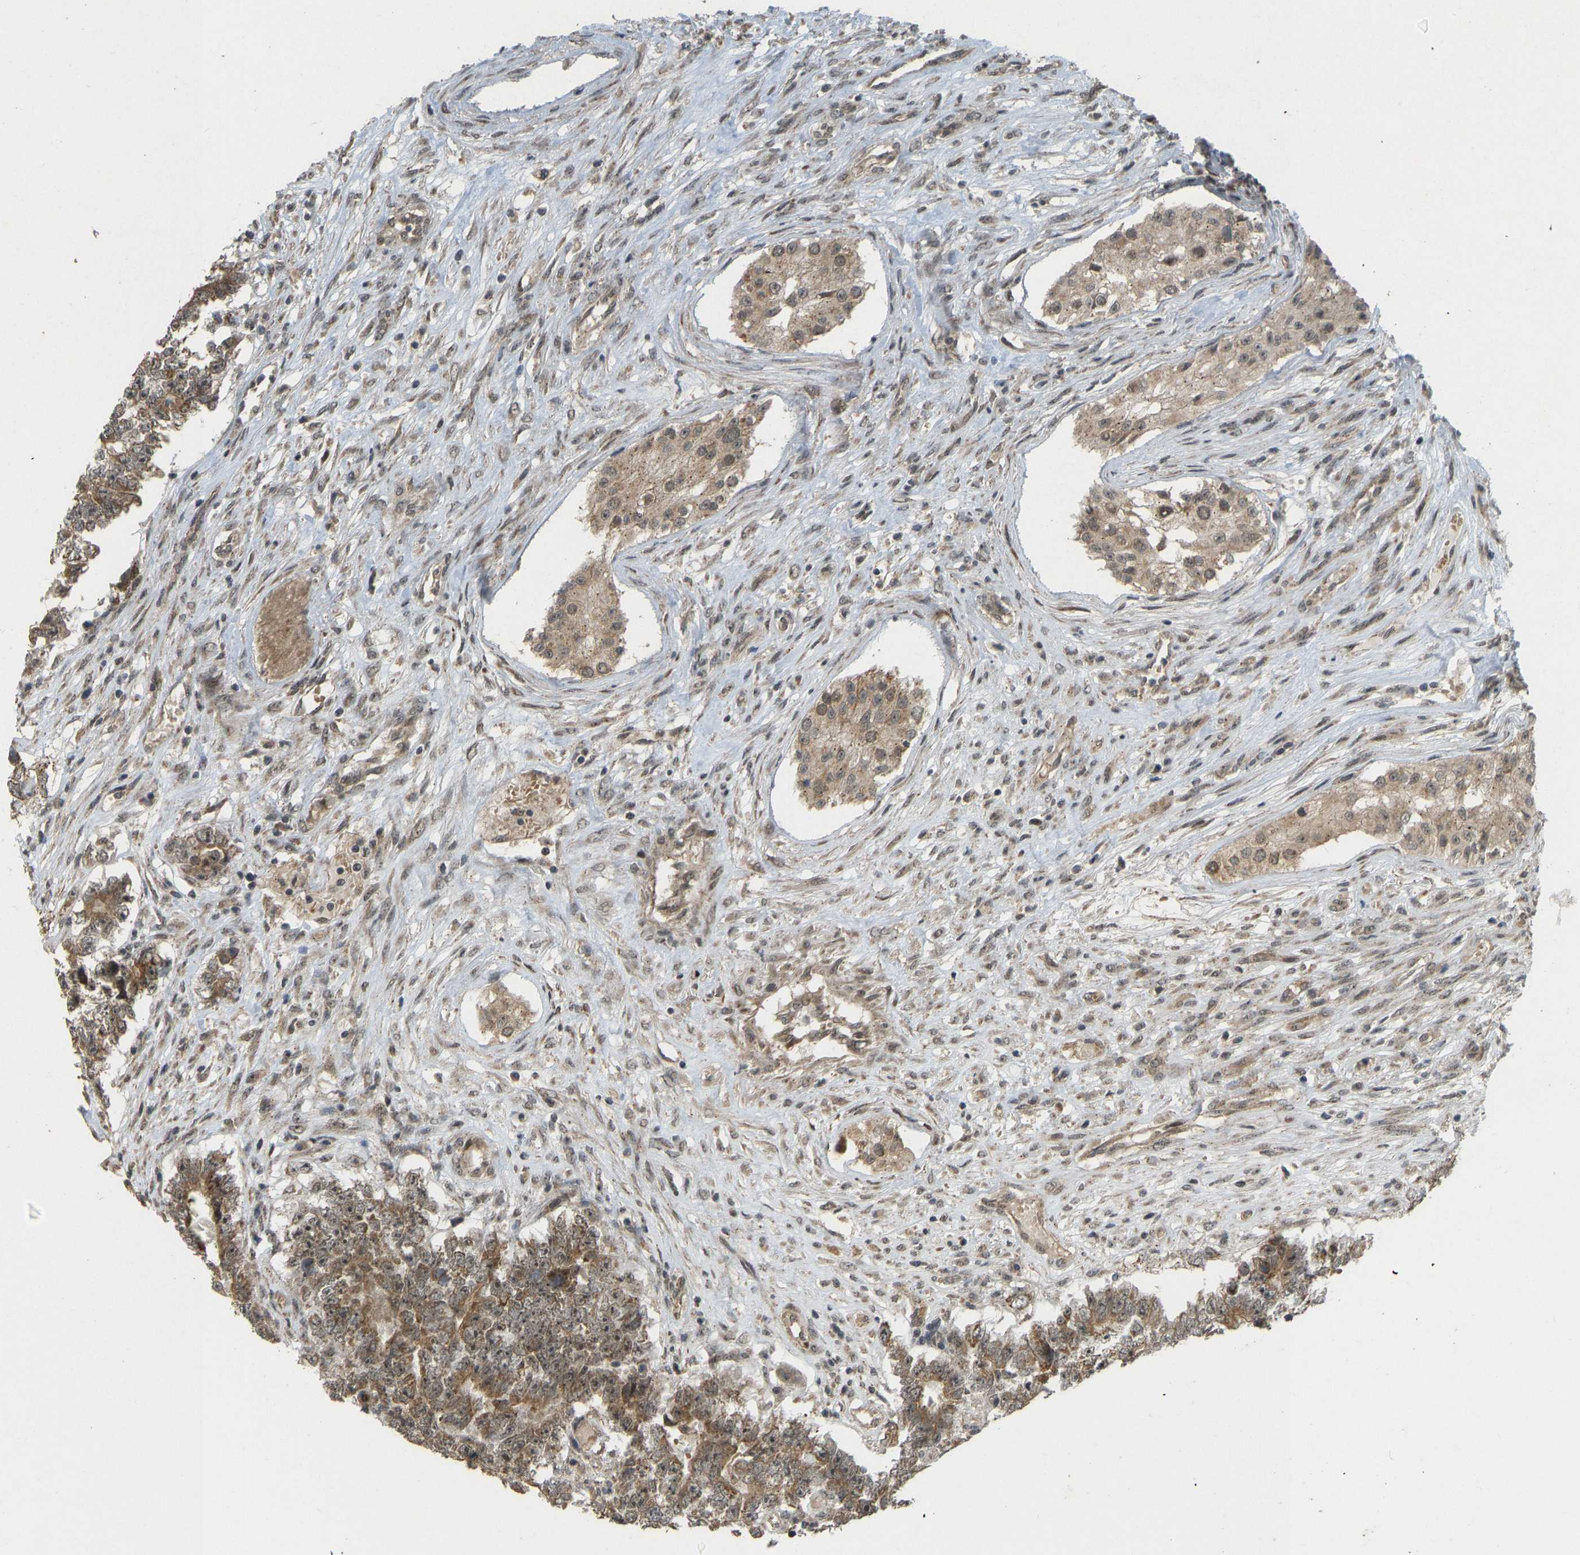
{"staining": {"intensity": "moderate", "quantity": ">75%", "location": "cytoplasmic/membranous"}, "tissue": "testis cancer", "cell_type": "Tumor cells", "image_type": "cancer", "snomed": [{"axis": "morphology", "description": "Carcinoma, Embryonal, NOS"}, {"axis": "topography", "description": "Testis"}], "caption": "An immunohistochemistry (IHC) photomicrograph of tumor tissue is shown. Protein staining in brown shows moderate cytoplasmic/membranous positivity in testis cancer (embryonal carcinoma) within tumor cells.", "gene": "ACADS", "patient": {"sex": "male", "age": 25}}